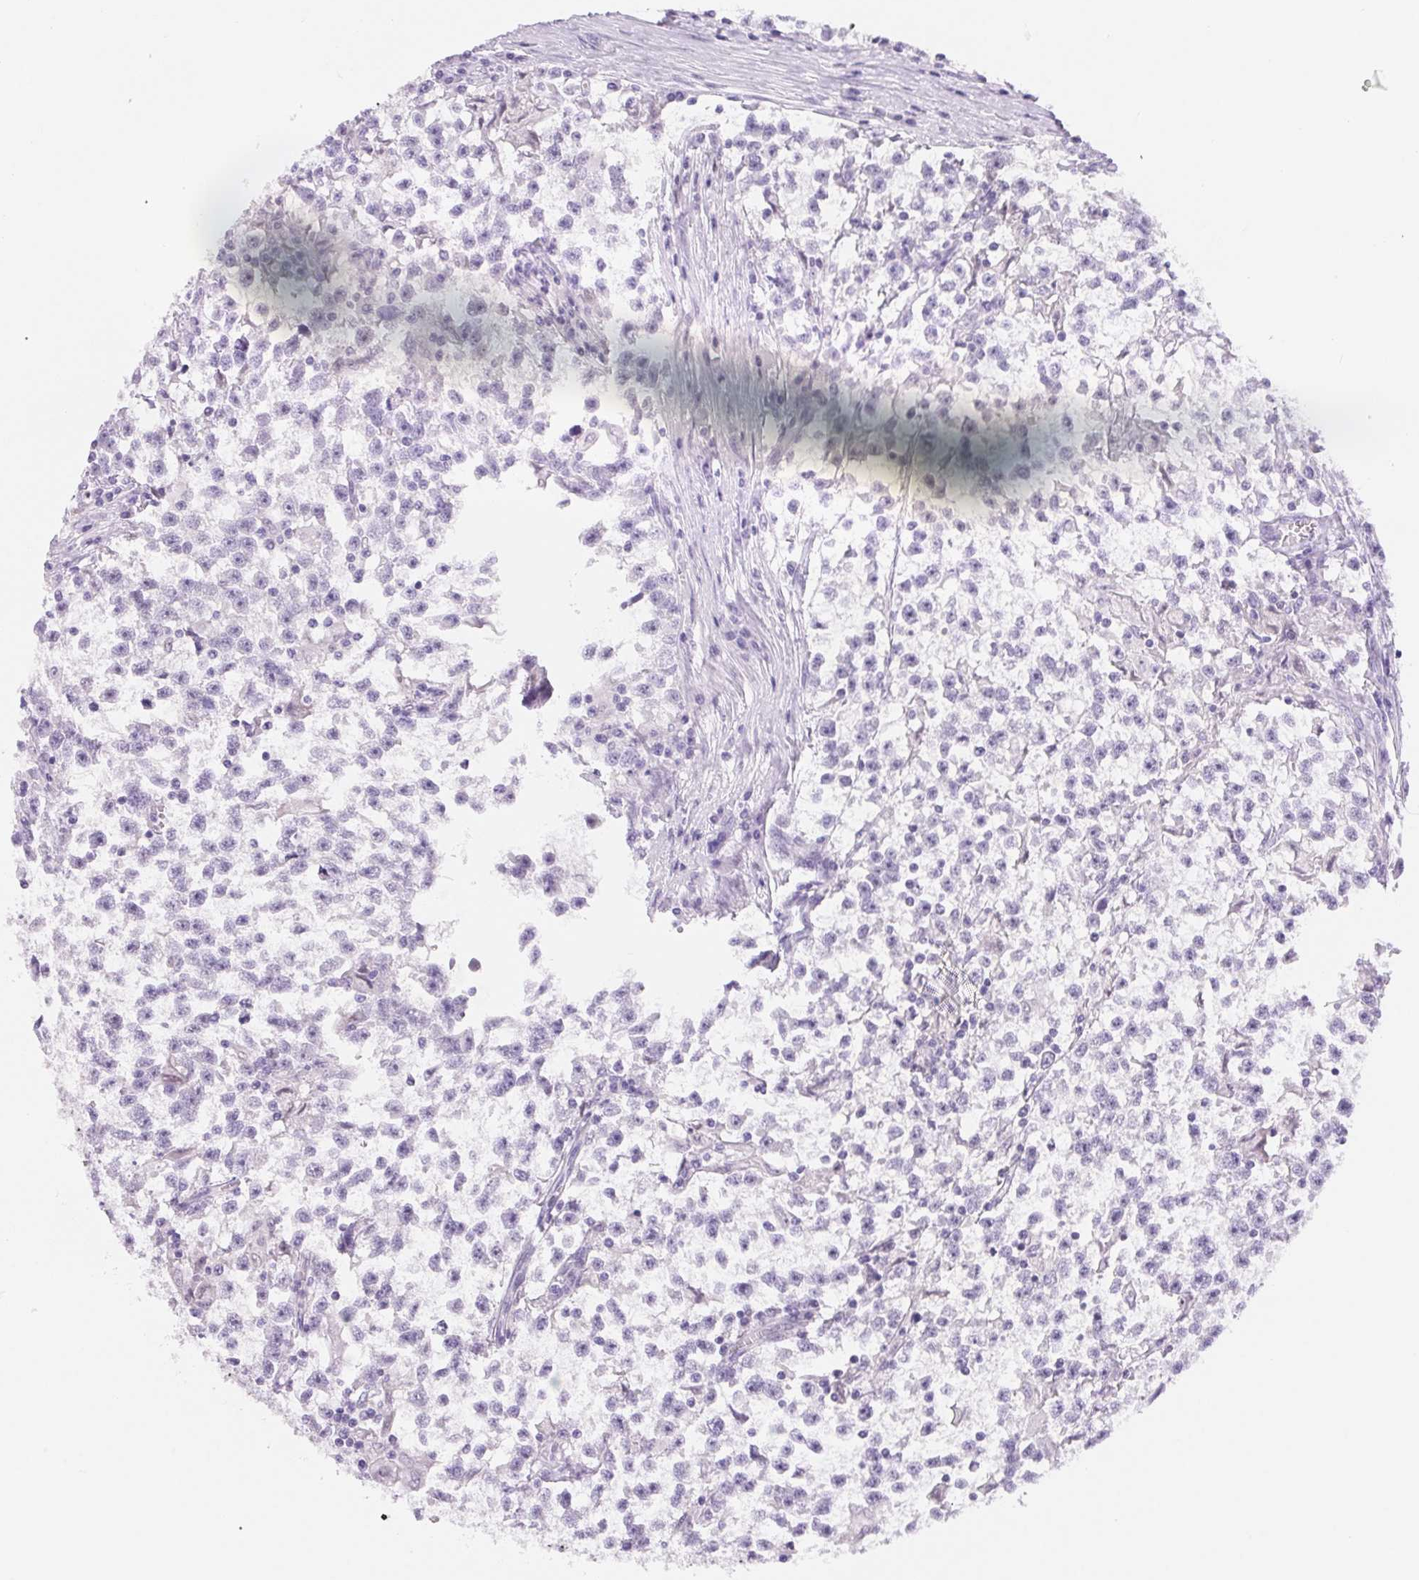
{"staining": {"intensity": "negative", "quantity": "none", "location": "none"}, "tissue": "testis cancer", "cell_type": "Tumor cells", "image_type": "cancer", "snomed": [{"axis": "morphology", "description": "Seminoma, NOS"}, {"axis": "topography", "description": "Testis"}], "caption": "Human testis cancer (seminoma) stained for a protein using immunohistochemistry reveals no staining in tumor cells.", "gene": "ASGR2", "patient": {"sex": "male", "age": 31}}